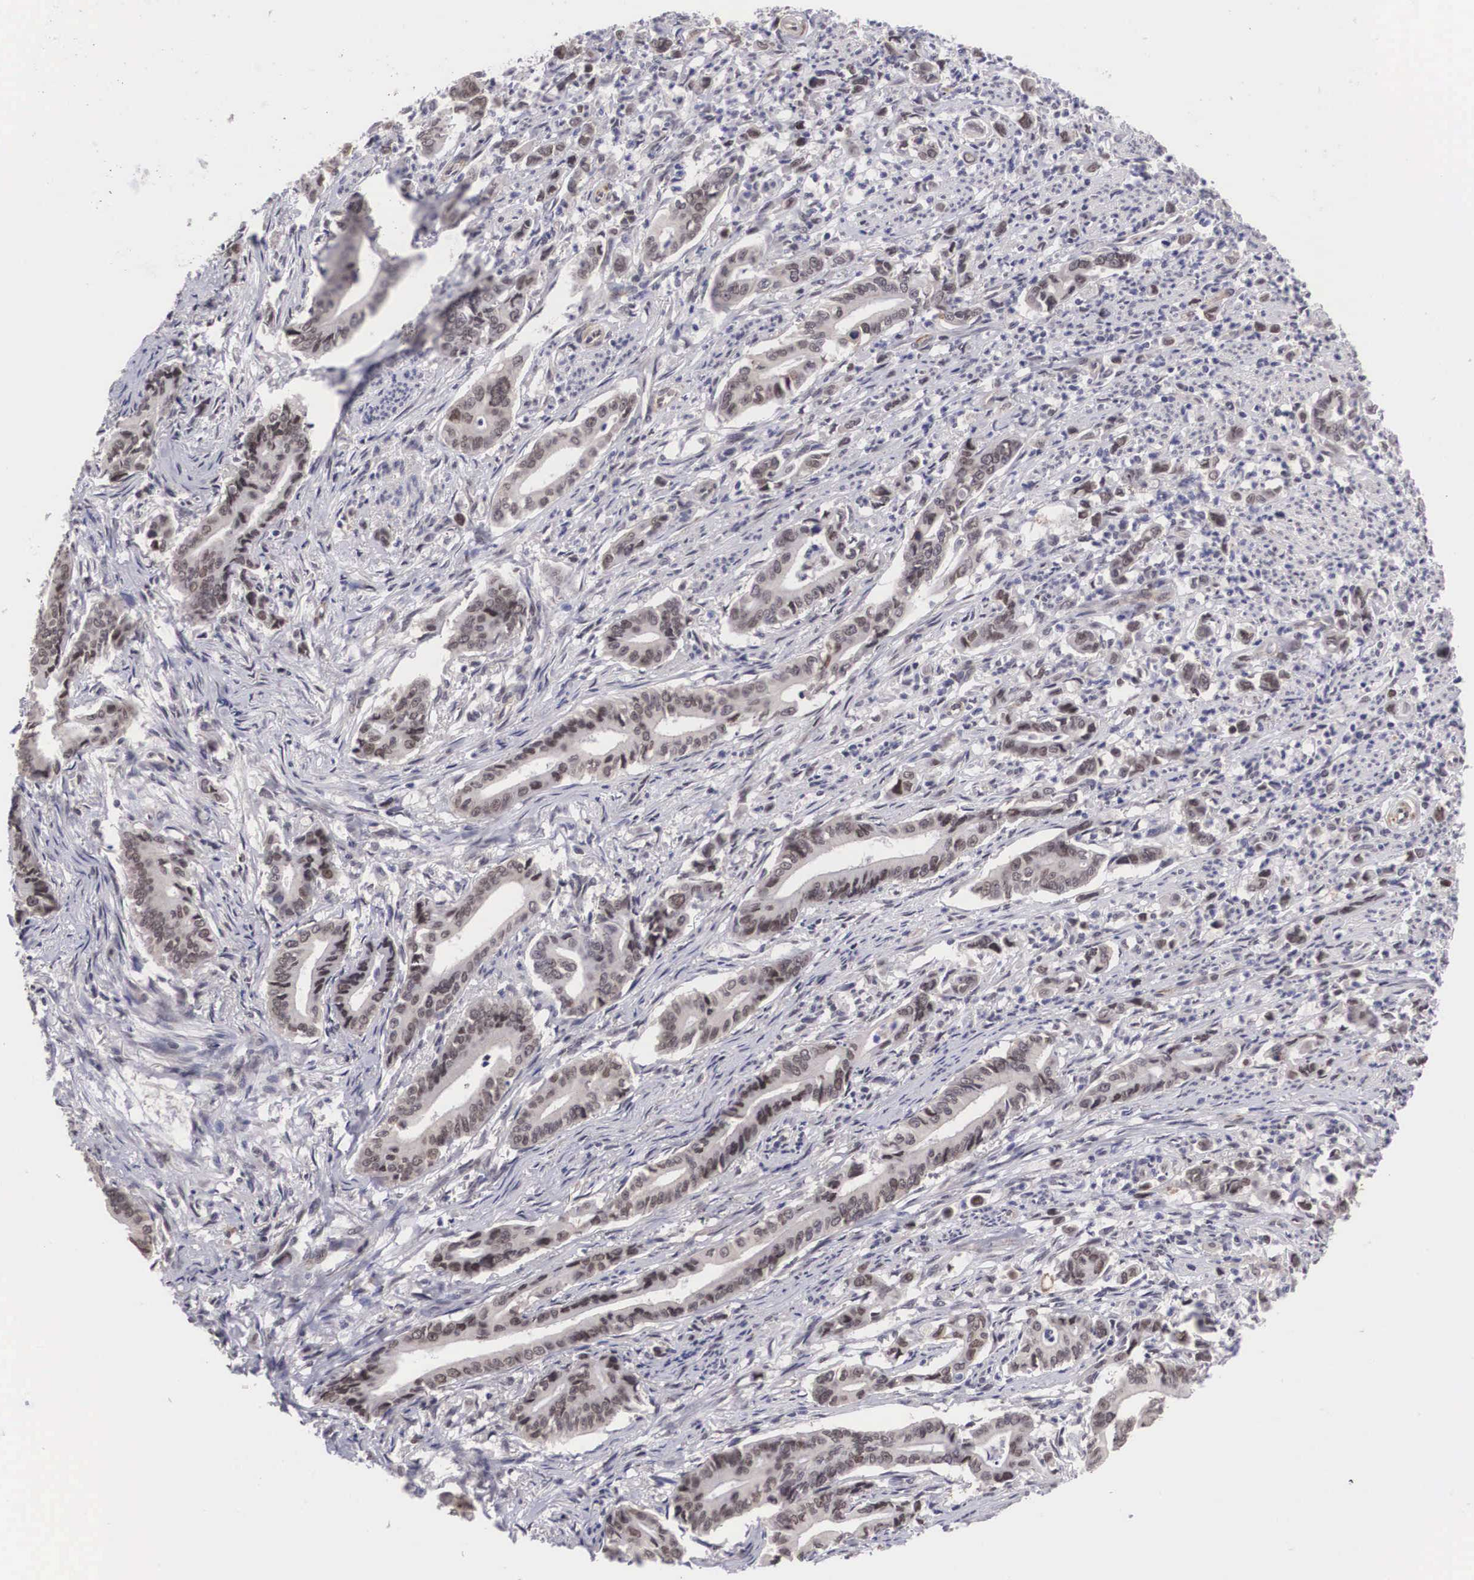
{"staining": {"intensity": "weak", "quantity": "<25%", "location": "nuclear"}, "tissue": "stomach cancer", "cell_type": "Tumor cells", "image_type": "cancer", "snomed": [{"axis": "morphology", "description": "Adenocarcinoma, NOS"}, {"axis": "topography", "description": "Stomach"}], "caption": "The IHC micrograph has no significant expression in tumor cells of stomach cancer (adenocarcinoma) tissue.", "gene": "MORC2", "patient": {"sex": "female", "age": 76}}